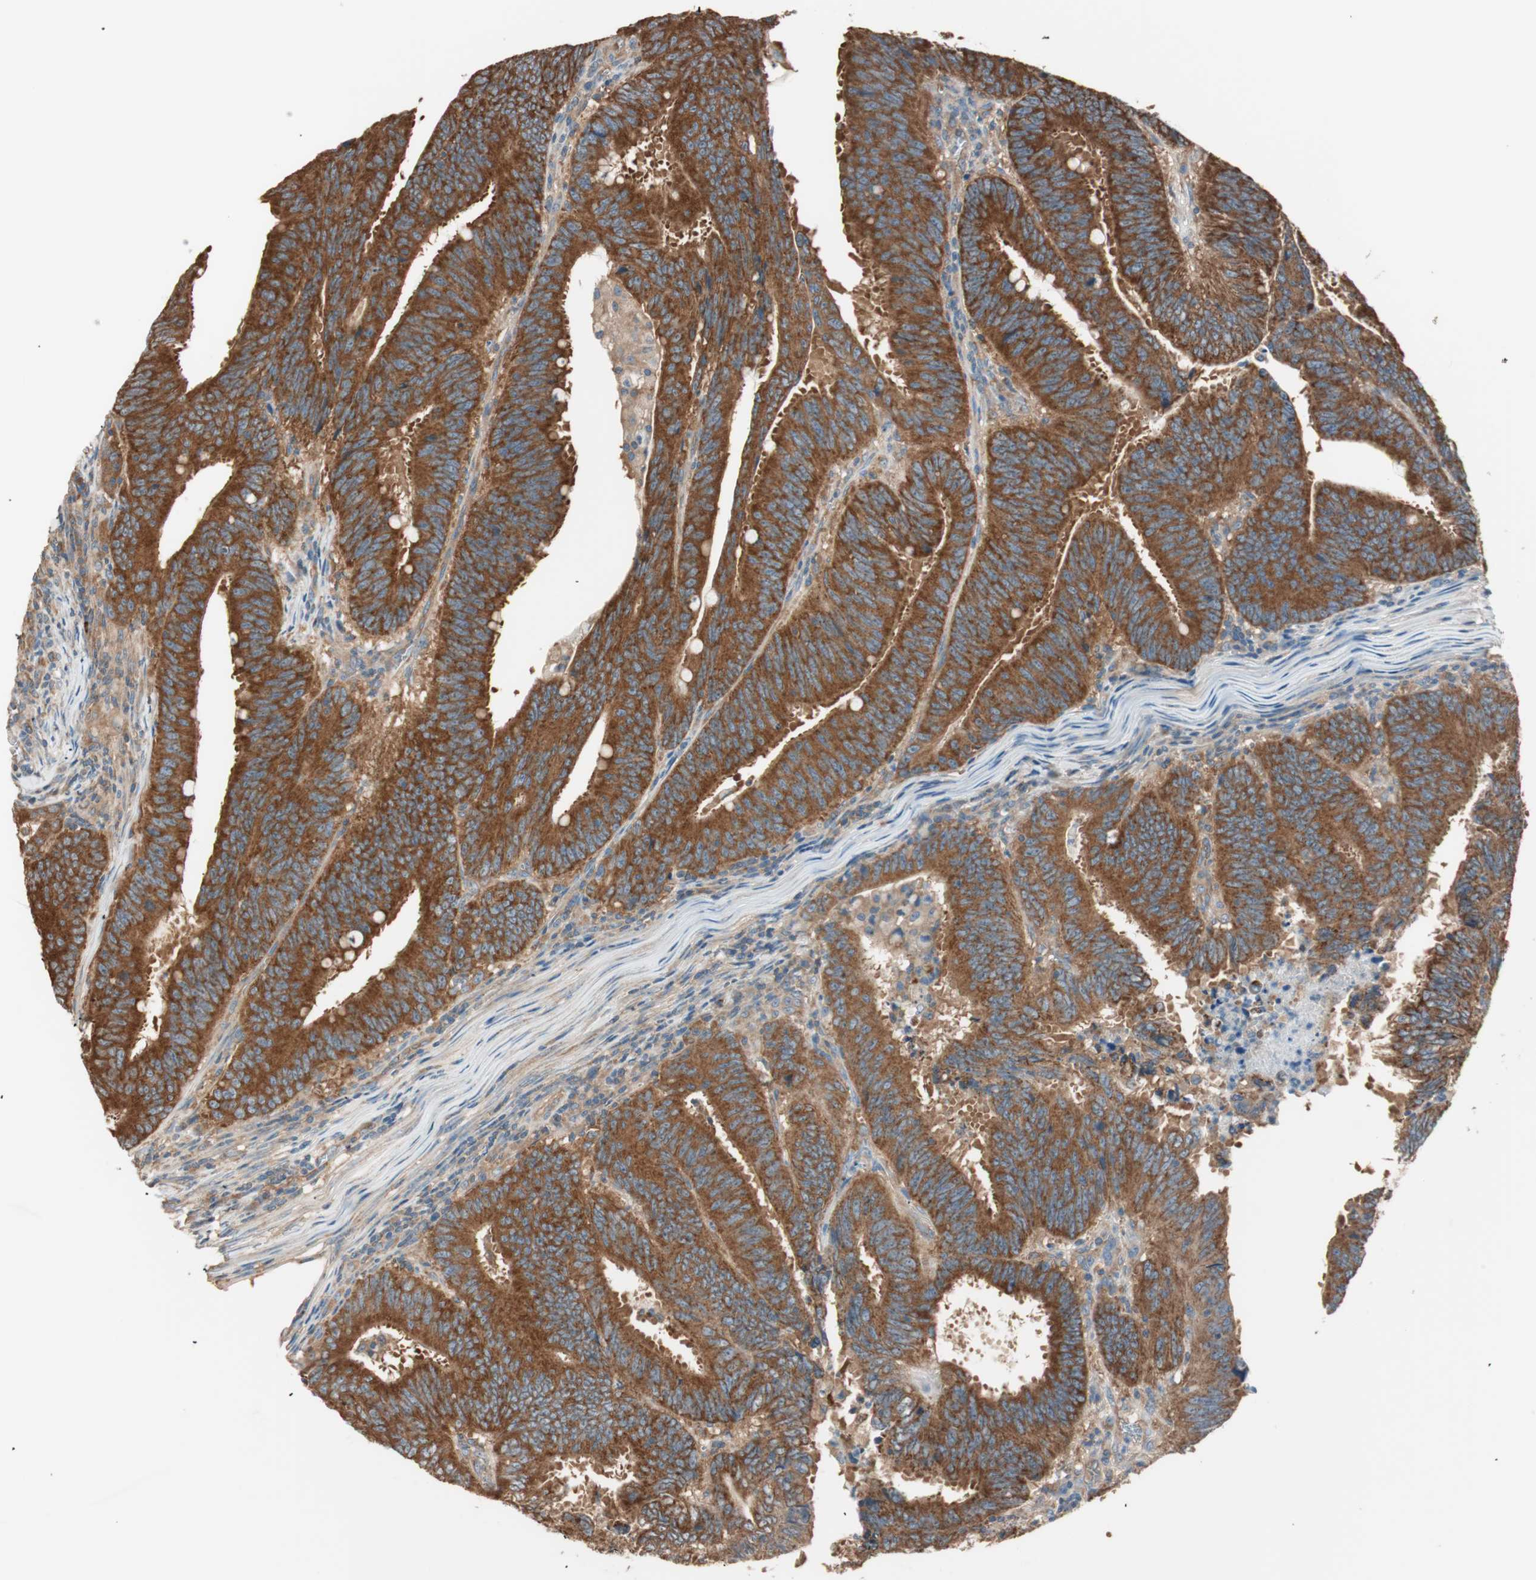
{"staining": {"intensity": "strong", "quantity": ">75%", "location": "cytoplasmic/membranous"}, "tissue": "colorectal cancer", "cell_type": "Tumor cells", "image_type": "cancer", "snomed": [{"axis": "morphology", "description": "Adenocarcinoma, NOS"}, {"axis": "topography", "description": "Colon"}], "caption": "About >75% of tumor cells in colorectal adenocarcinoma show strong cytoplasmic/membranous protein expression as visualized by brown immunohistochemical staining.", "gene": "CC2D1A", "patient": {"sex": "male", "age": 45}}